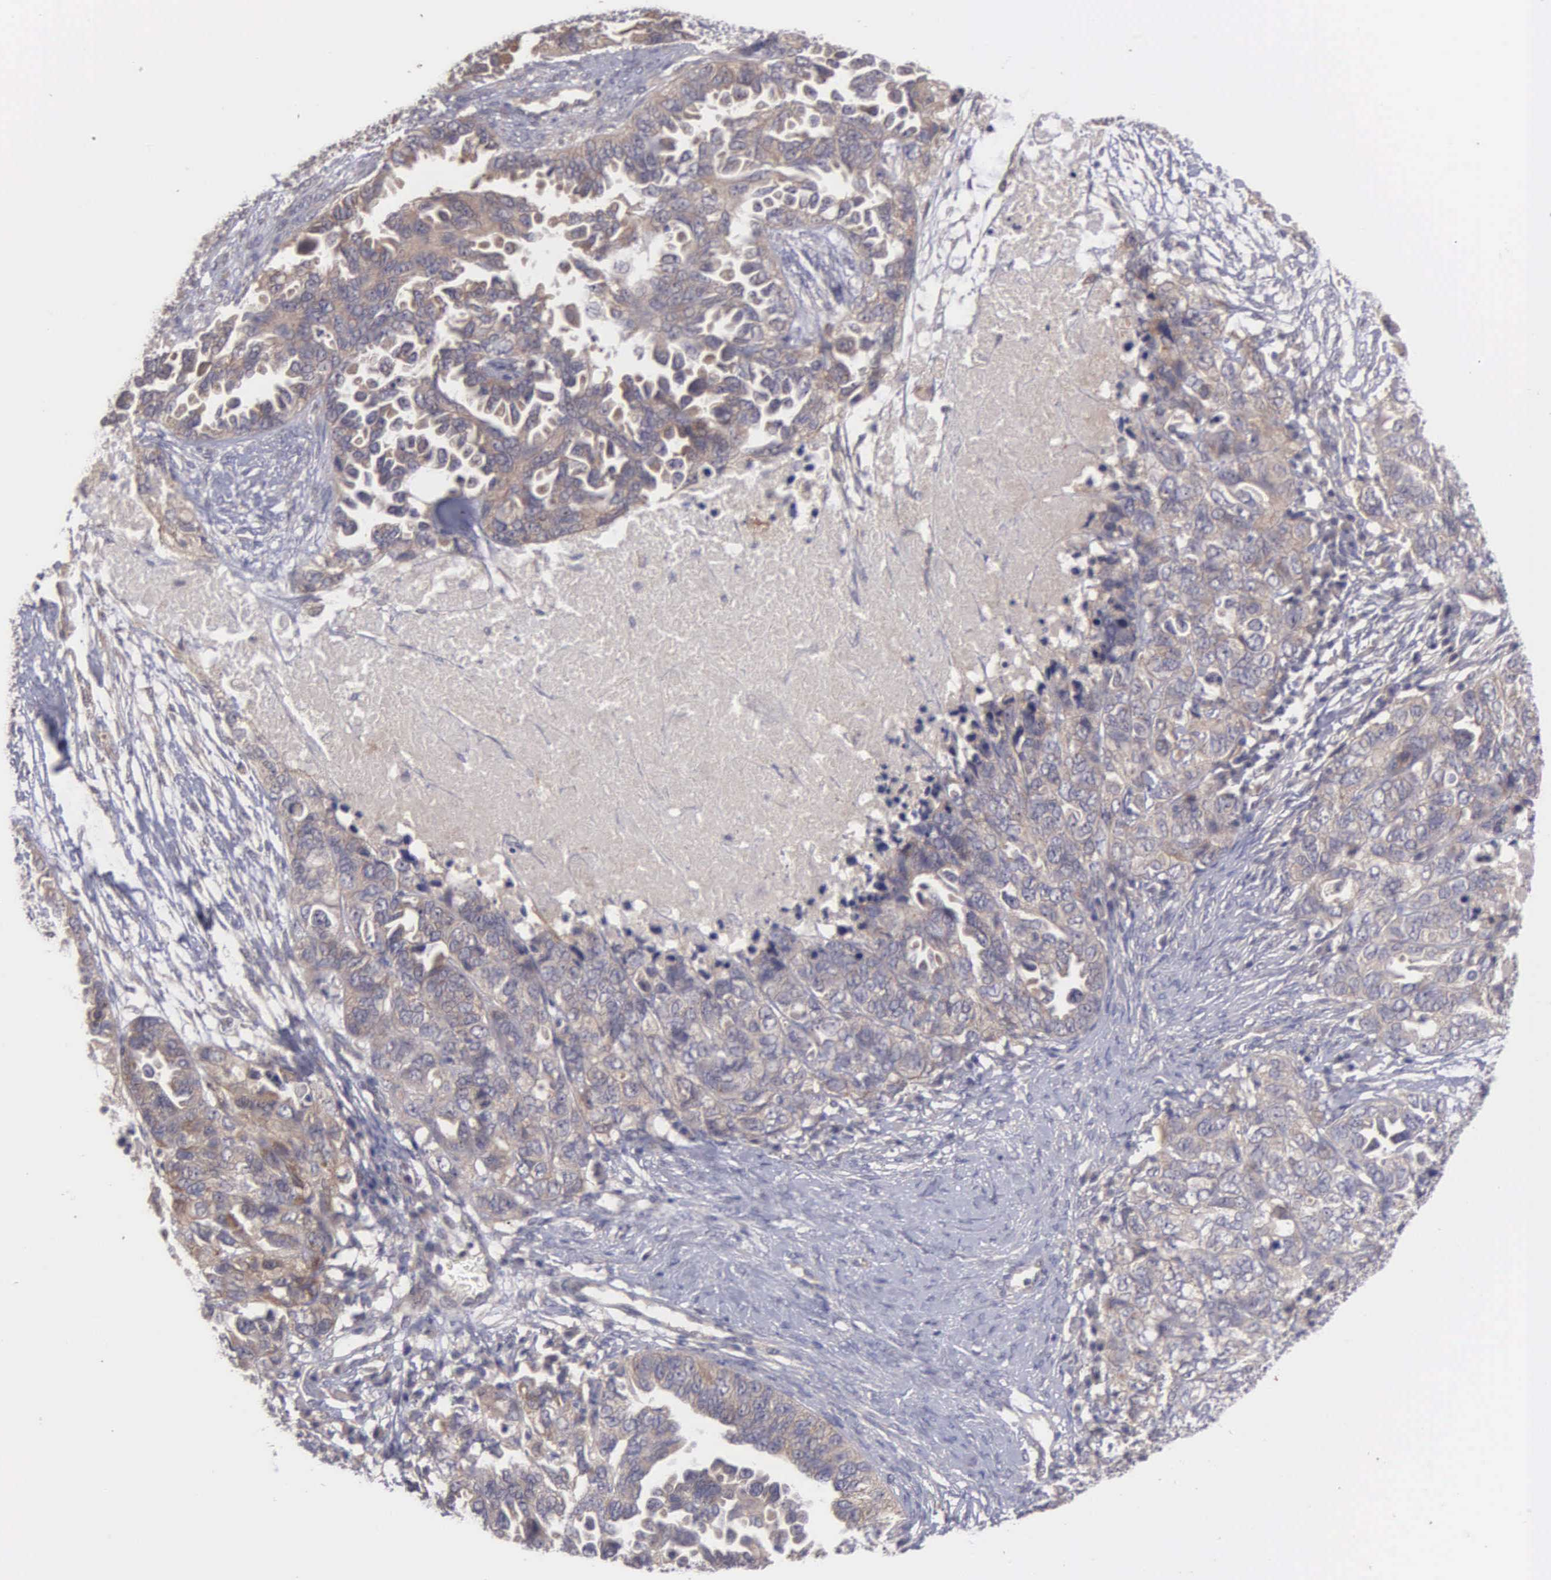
{"staining": {"intensity": "negative", "quantity": "none", "location": "none"}, "tissue": "ovarian cancer", "cell_type": "Tumor cells", "image_type": "cancer", "snomed": [{"axis": "morphology", "description": "Cystadenocarcinoma, serous, NOS"}, {"axis": "topography", "description": "Ovary"}], "caption": "This is an IHC photomicrograph of human ovarian serous cystadenocarcinoma. There is no staining in tumor cells.", "gene": "RTL10", "patient": {"sex": "female", "age": 82}}